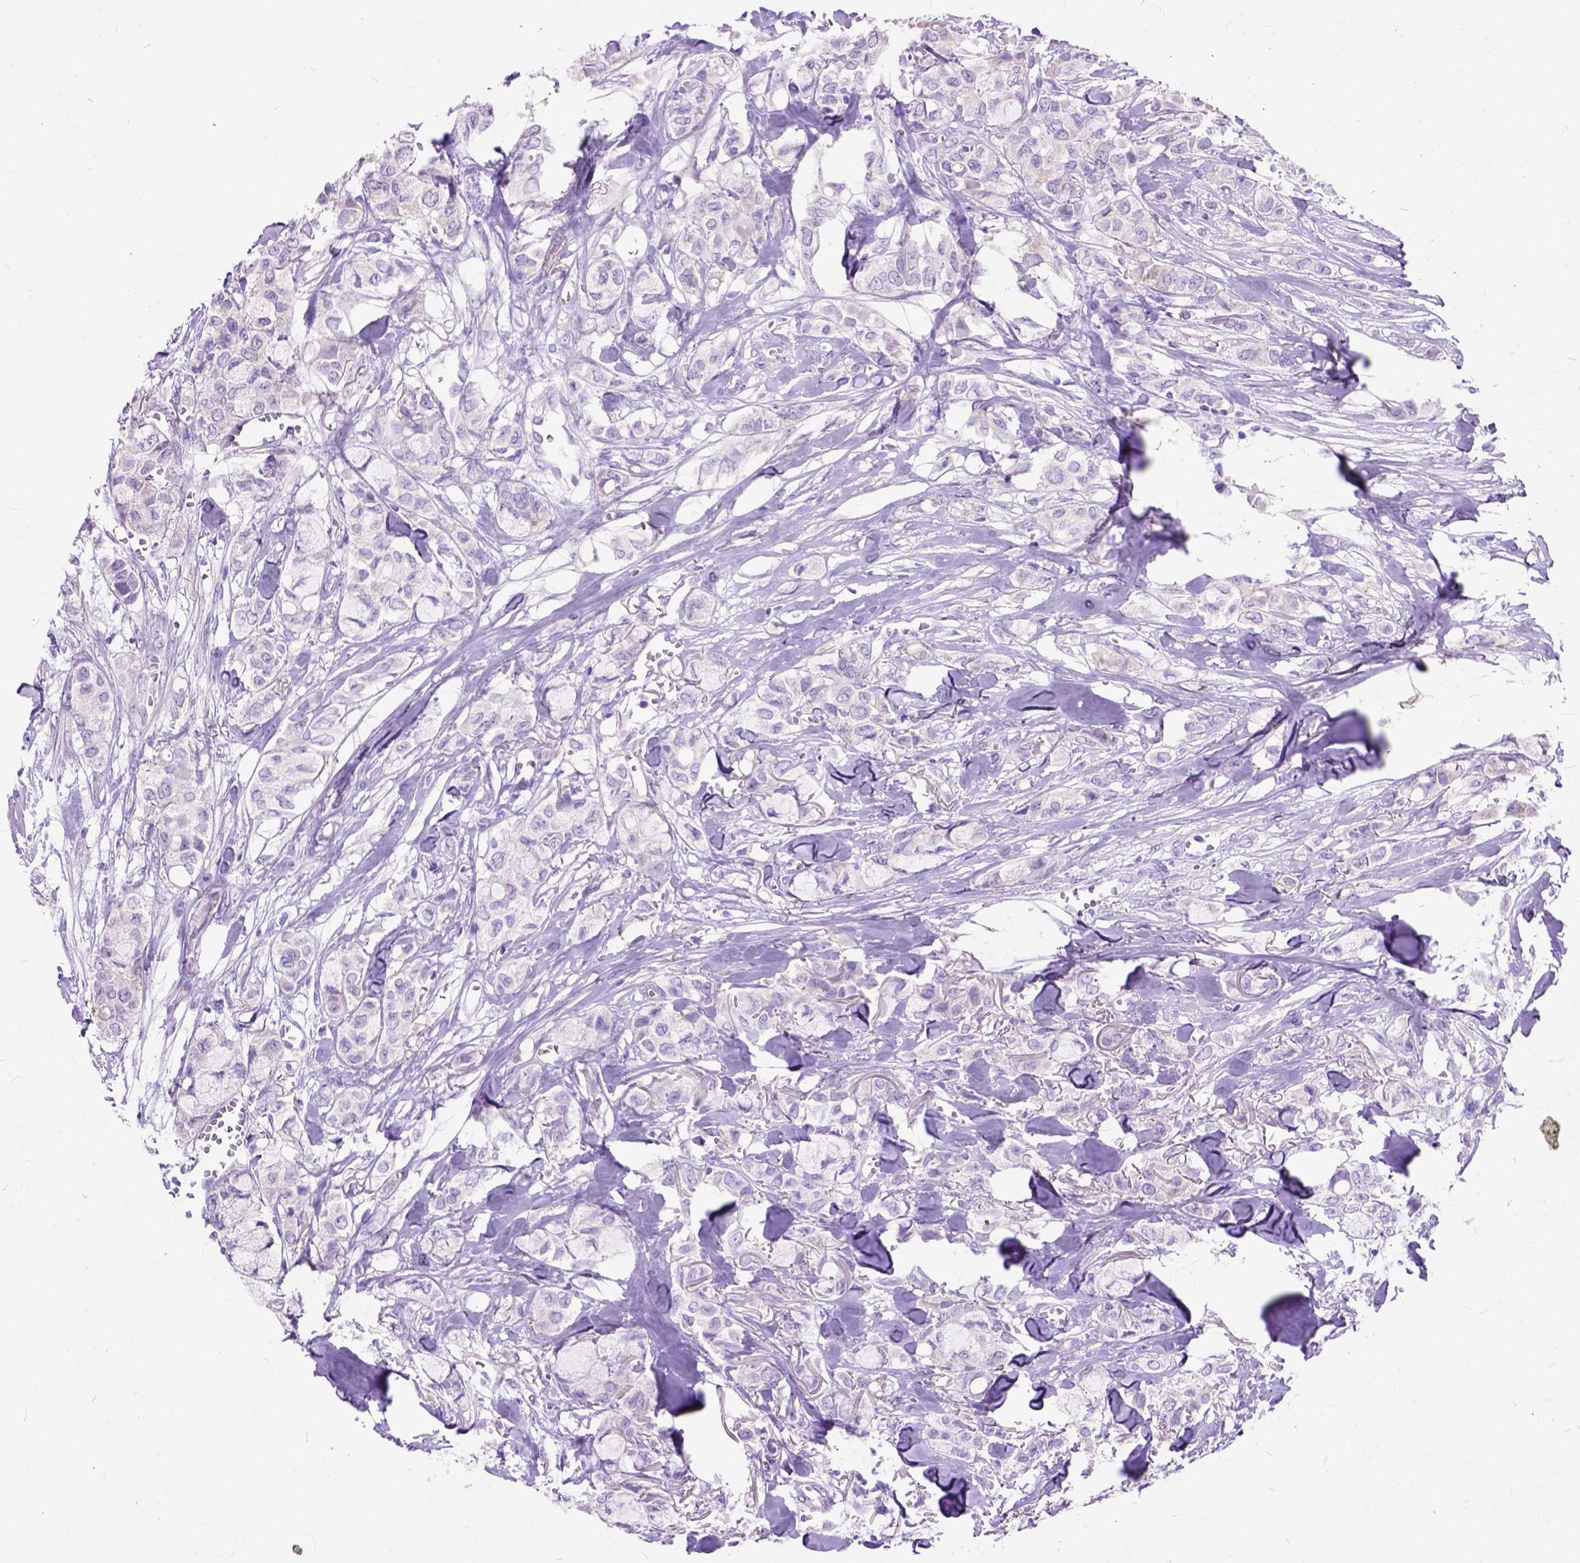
{"staining": {"intensity": "negative", "quantity": "none", "location": "none"}, "tissue": "breast cancer", "cell_type": "Tumor cells", "image_type": "cancer", "snomed": [{"axis": "morphology", "description": "Duct carcinoma"}, {"axis": "topography", "description": "Breast"}], "caption": "Tumor cells show no significant expression in breast cancer.", "gene": "MAPT", "patient": {"sex": "female", "age": 85}}